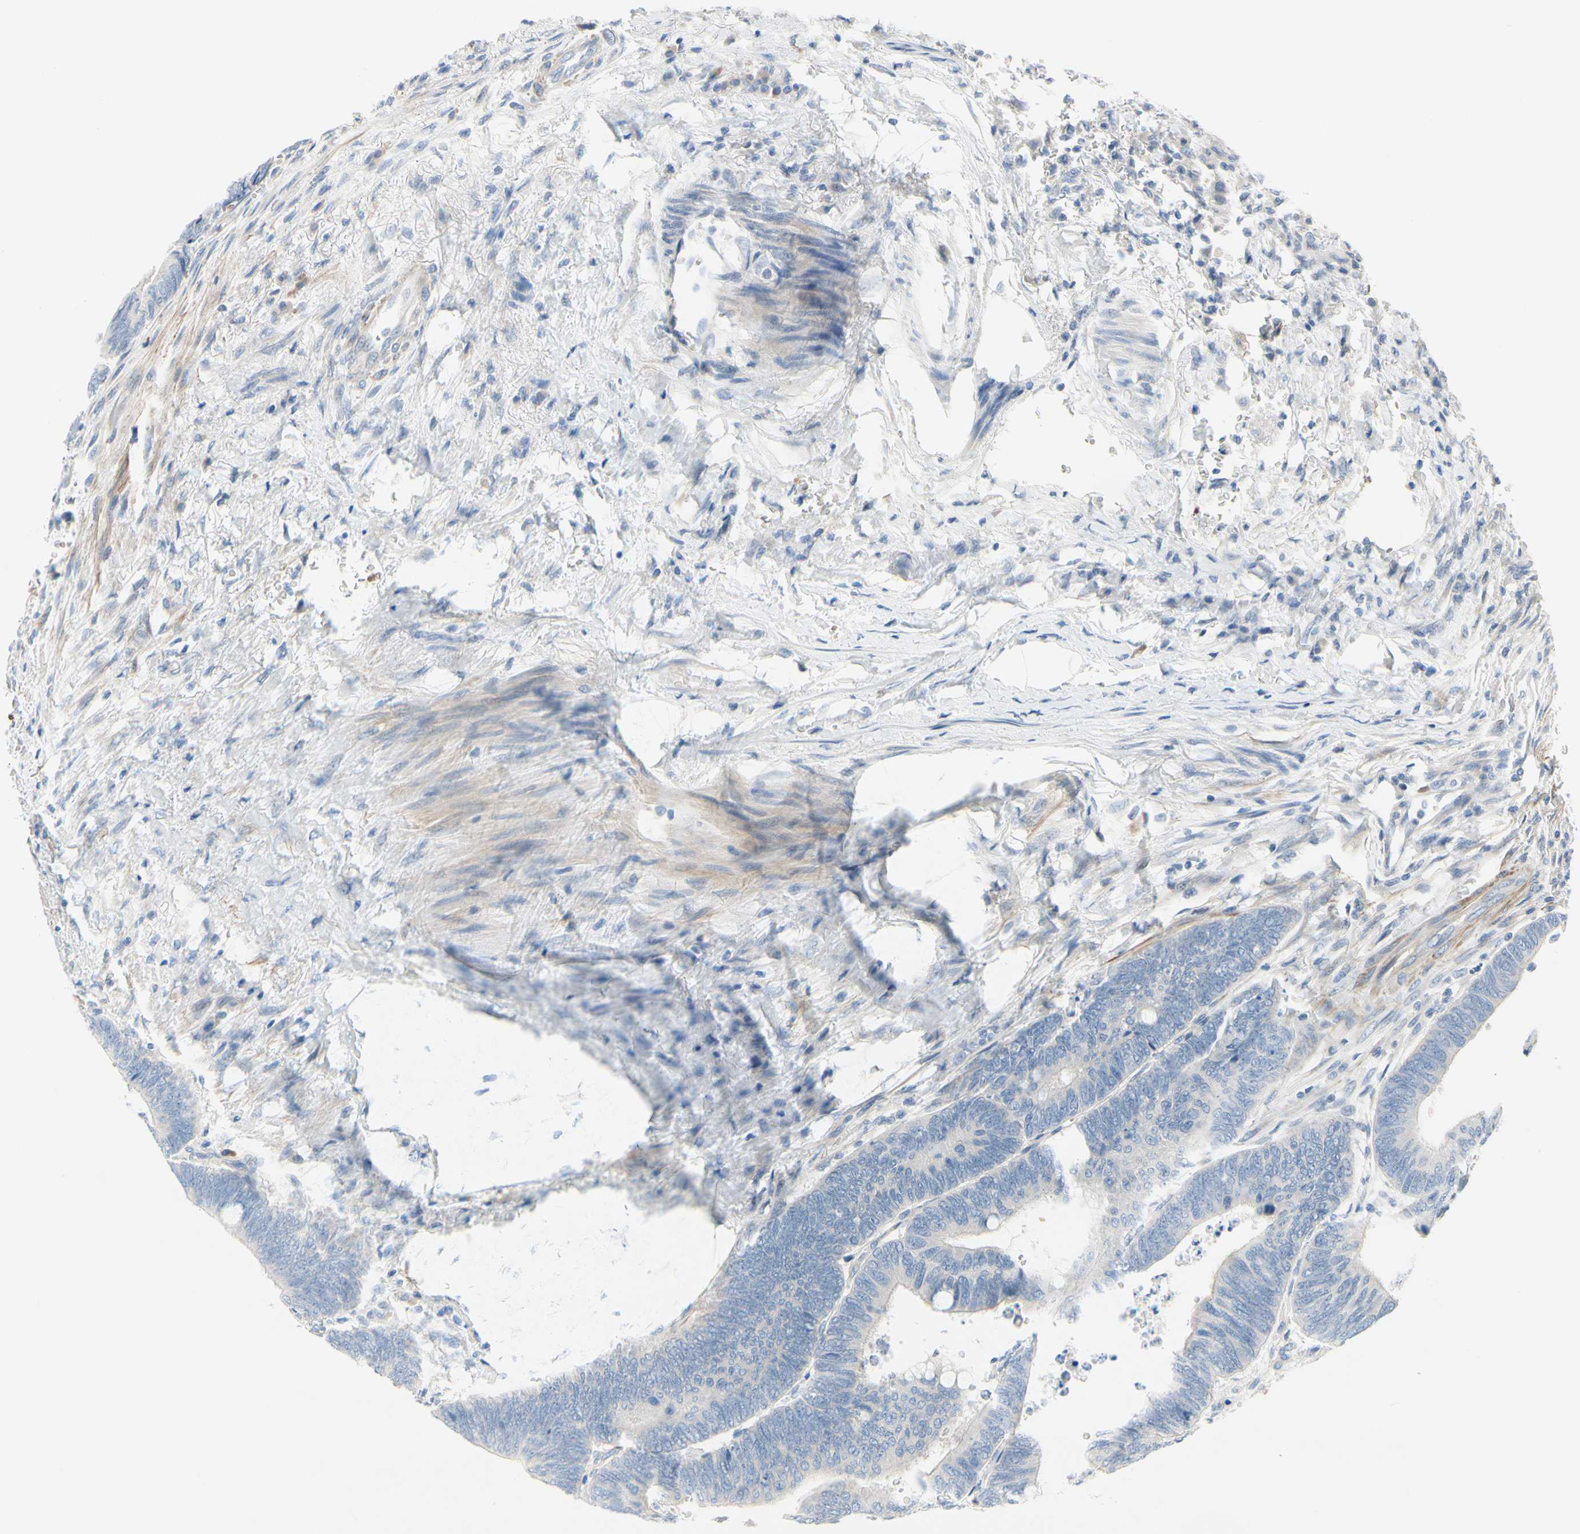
{"staining": {"intensity": "negative", "quantity": "none", "location": "none"}, "tissue": "colorectal cancer", "cell_type": "Tumor cells", "image_type": "cancer", "snomed": [{"axis": "morphology", "description": "Normal tissue, NOS"}, {"axis": "morphology", "description": "Adenocarcinoma, NOS"}, {"axis": "topography", "description": "Rectum"}, {"axis": "topography", "description": "Peripheral nerve tissue"}], "caption": "An IHC histopathology image of colorectal cancer (adenocarcinoma) is shown. There is no staining in tumor cells of colorectal cancer (adenocarcinoma).", "gene": "FCER2", "patient": {"sex": "male", "age": 92}}